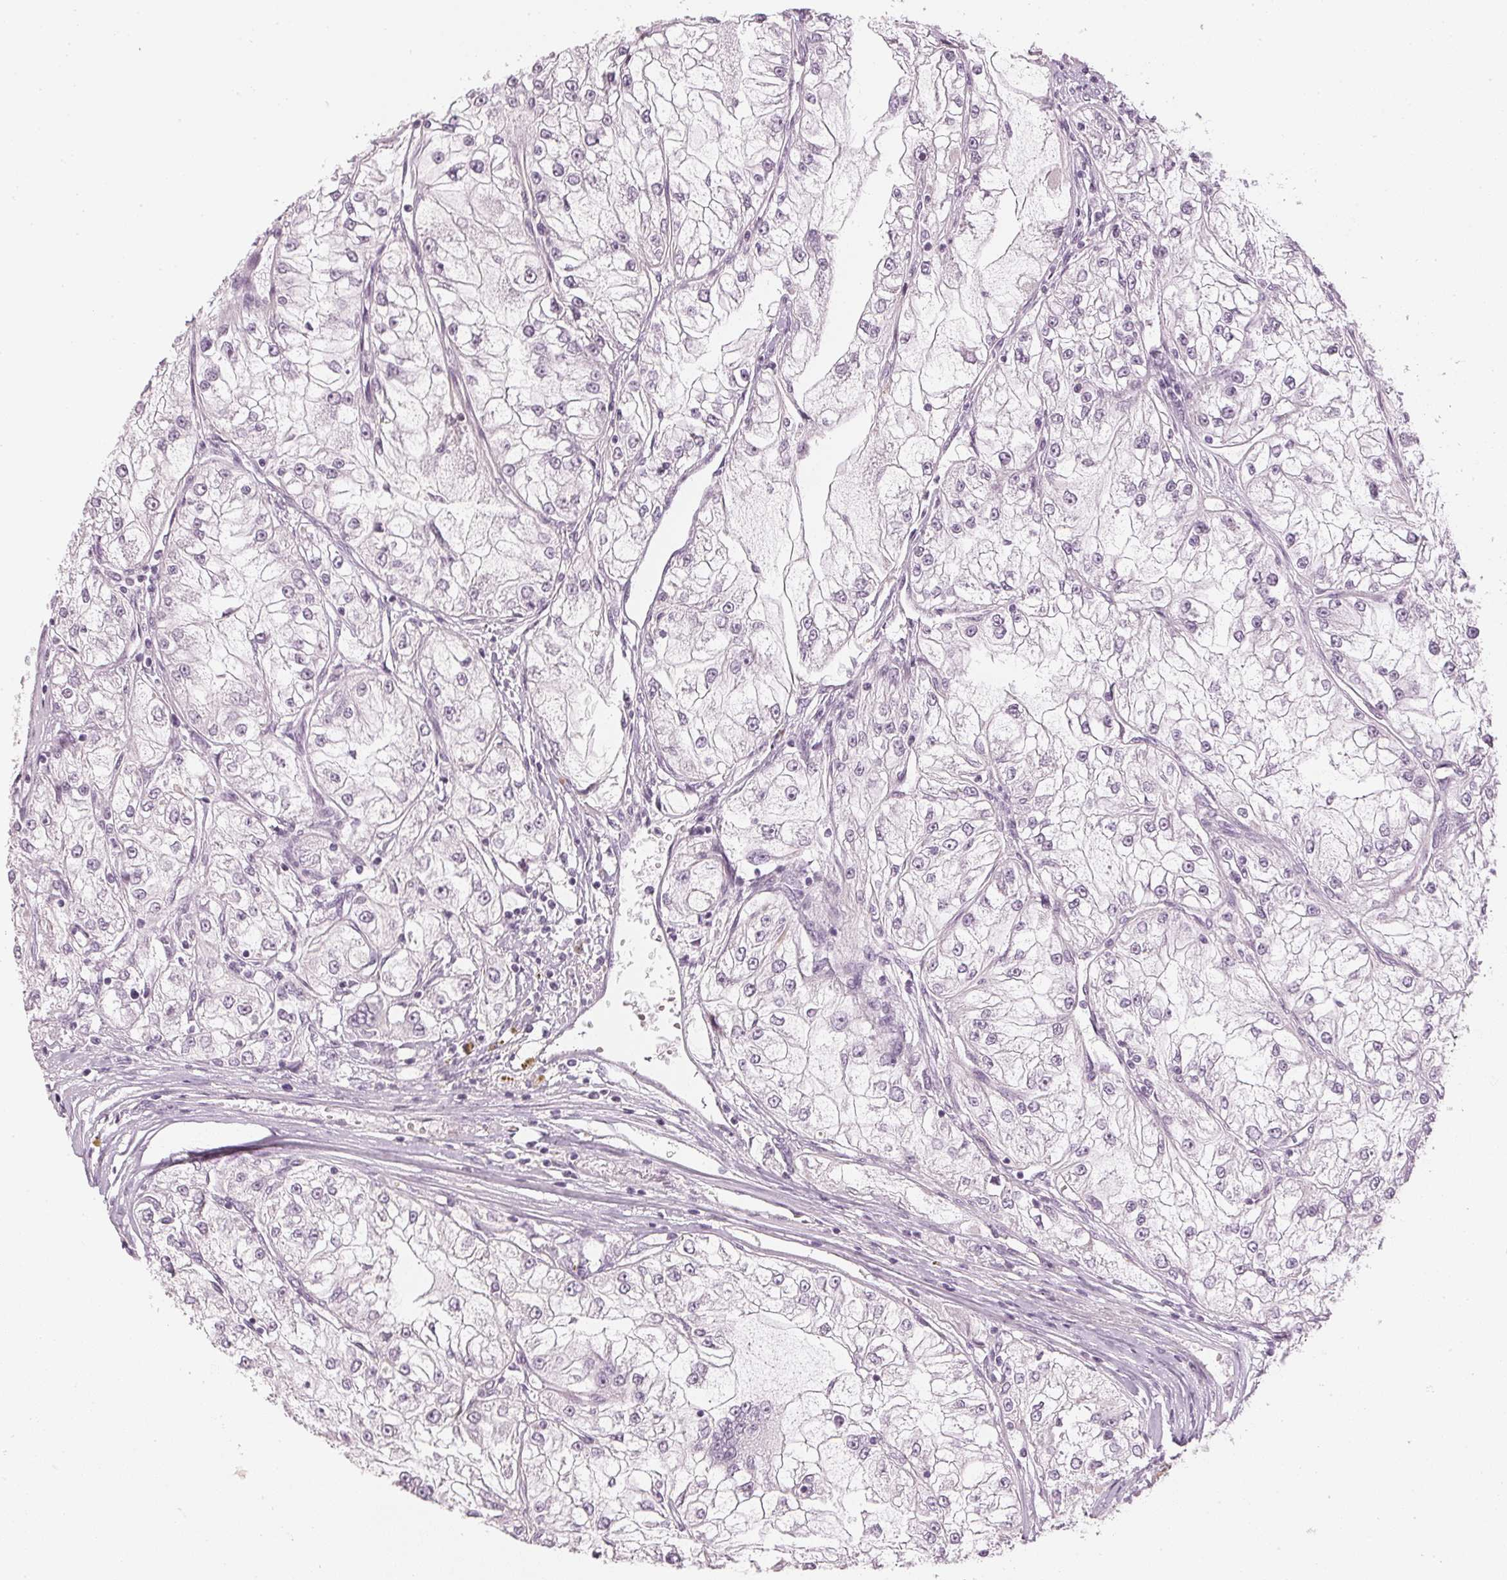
{"staining": {"intensity": "negative", "quantity": "none", "location": "none"}, "tissue": "renal cancer", "cell_type": "Tumor cells", "image_type": "cancer", "snomed": [{"axis": "morphology", "description": "Adenocarcinoma, NOS"}, {"axis": "topography", "description": "Kidney"}], "caption": "Tumor cells are negative for protein expression in human adenocarcinoma (renal).", "gene": "APLP1", "patient": {"sex": "female", "age": 72}}